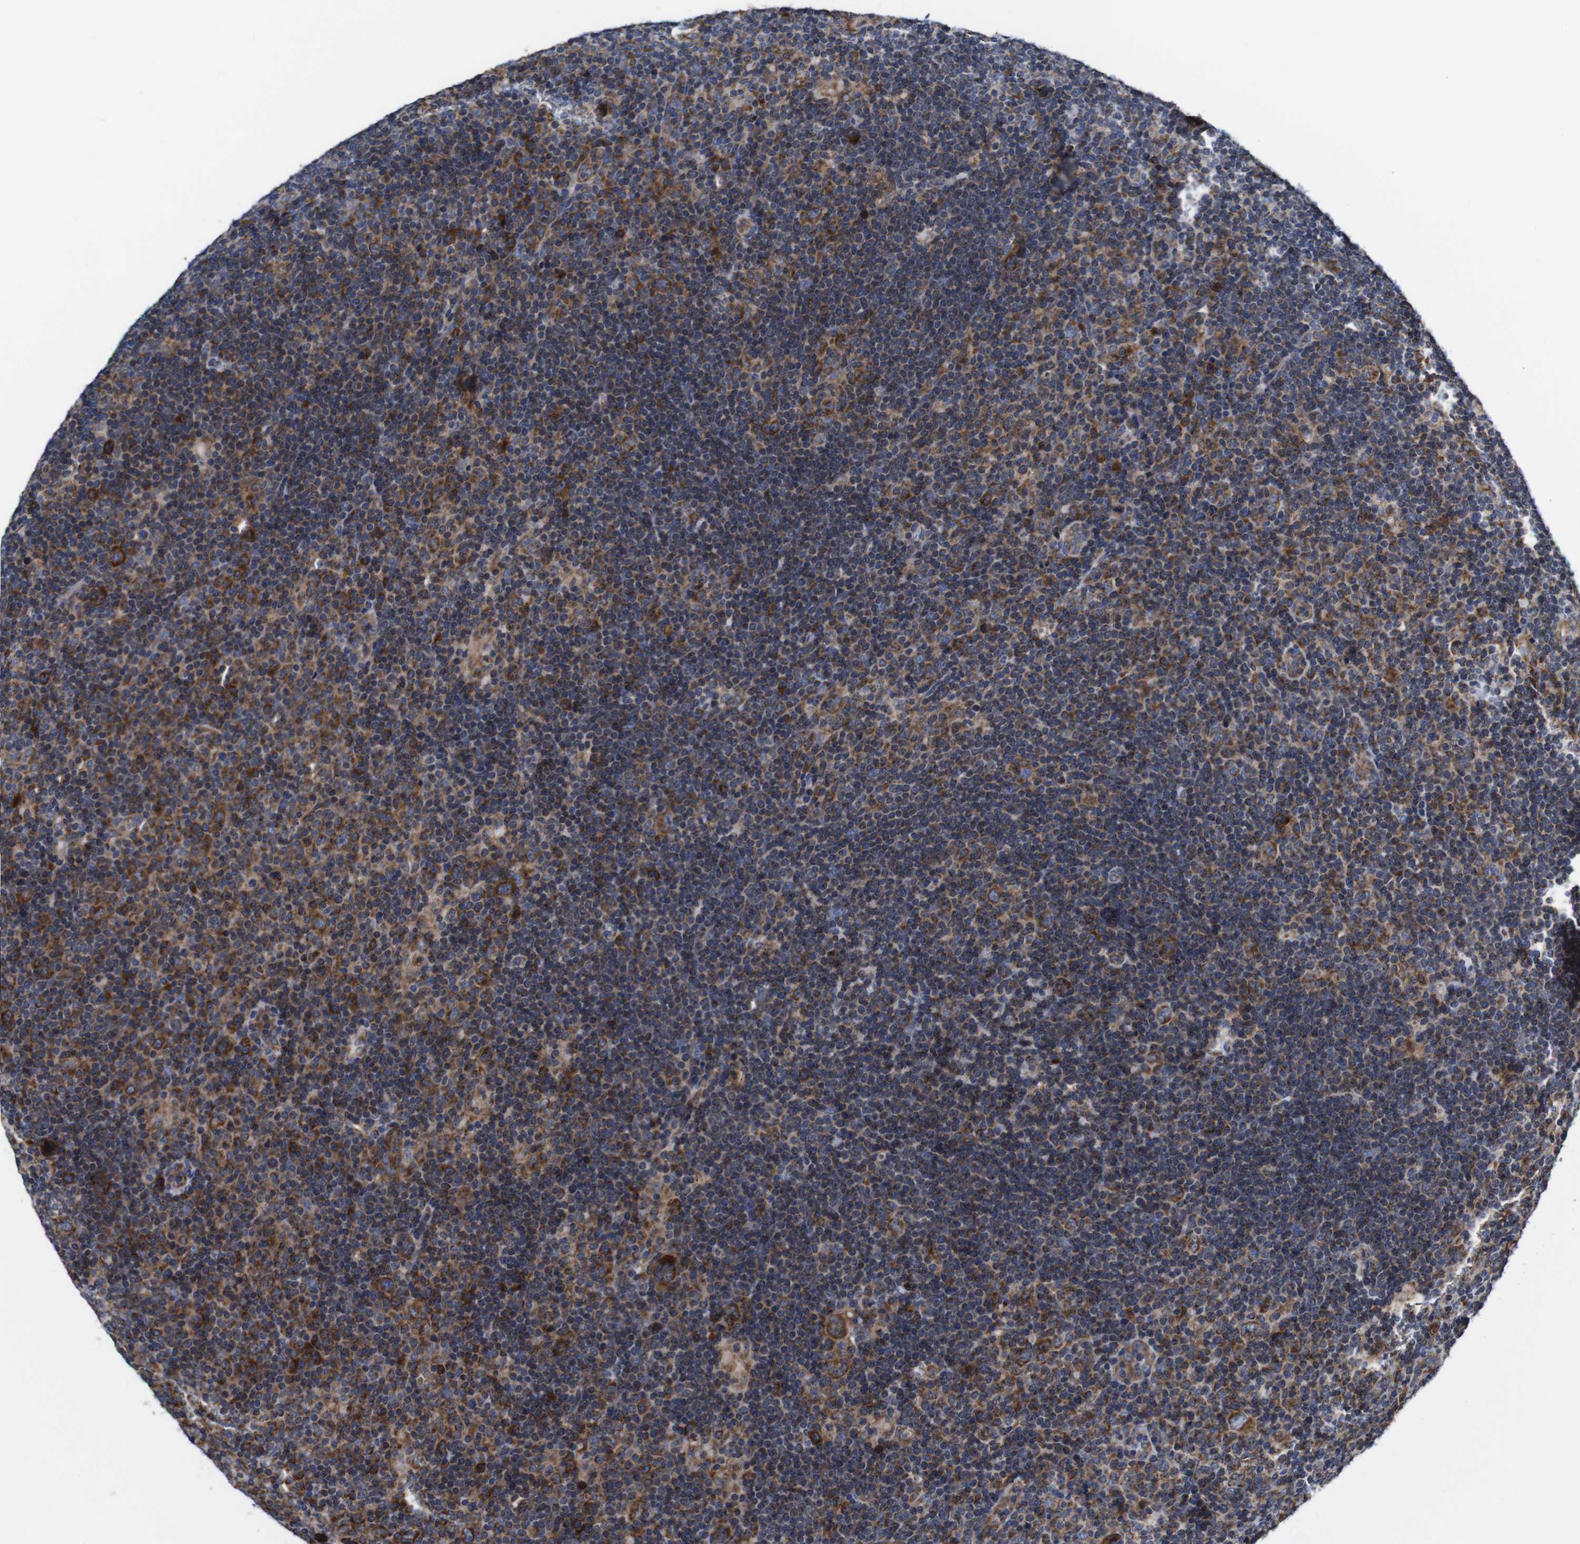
{"staining": {"intensity": "strong", "quantity": ">75%", "location": "cytoplasmic/membranous"}, "tissue": "lymphoma", "cell_type": "Tumor cells", "image_type": "cancer", "snomed": [{"axis": "morphology", "description": "Hodgkin's disease, NOS"}, {"axis": "topography", "description": "Lymph node"}], "caption": "Immunohistochemistry (IHC) micrograph of lymphoma stained for a protein (brown), which shows high levels of strong cytoplasmic/membranous expression in approximately >75% of tumor cells.", "gene": "C17orf80", "patient": {"sex": "female", "age": 57}}